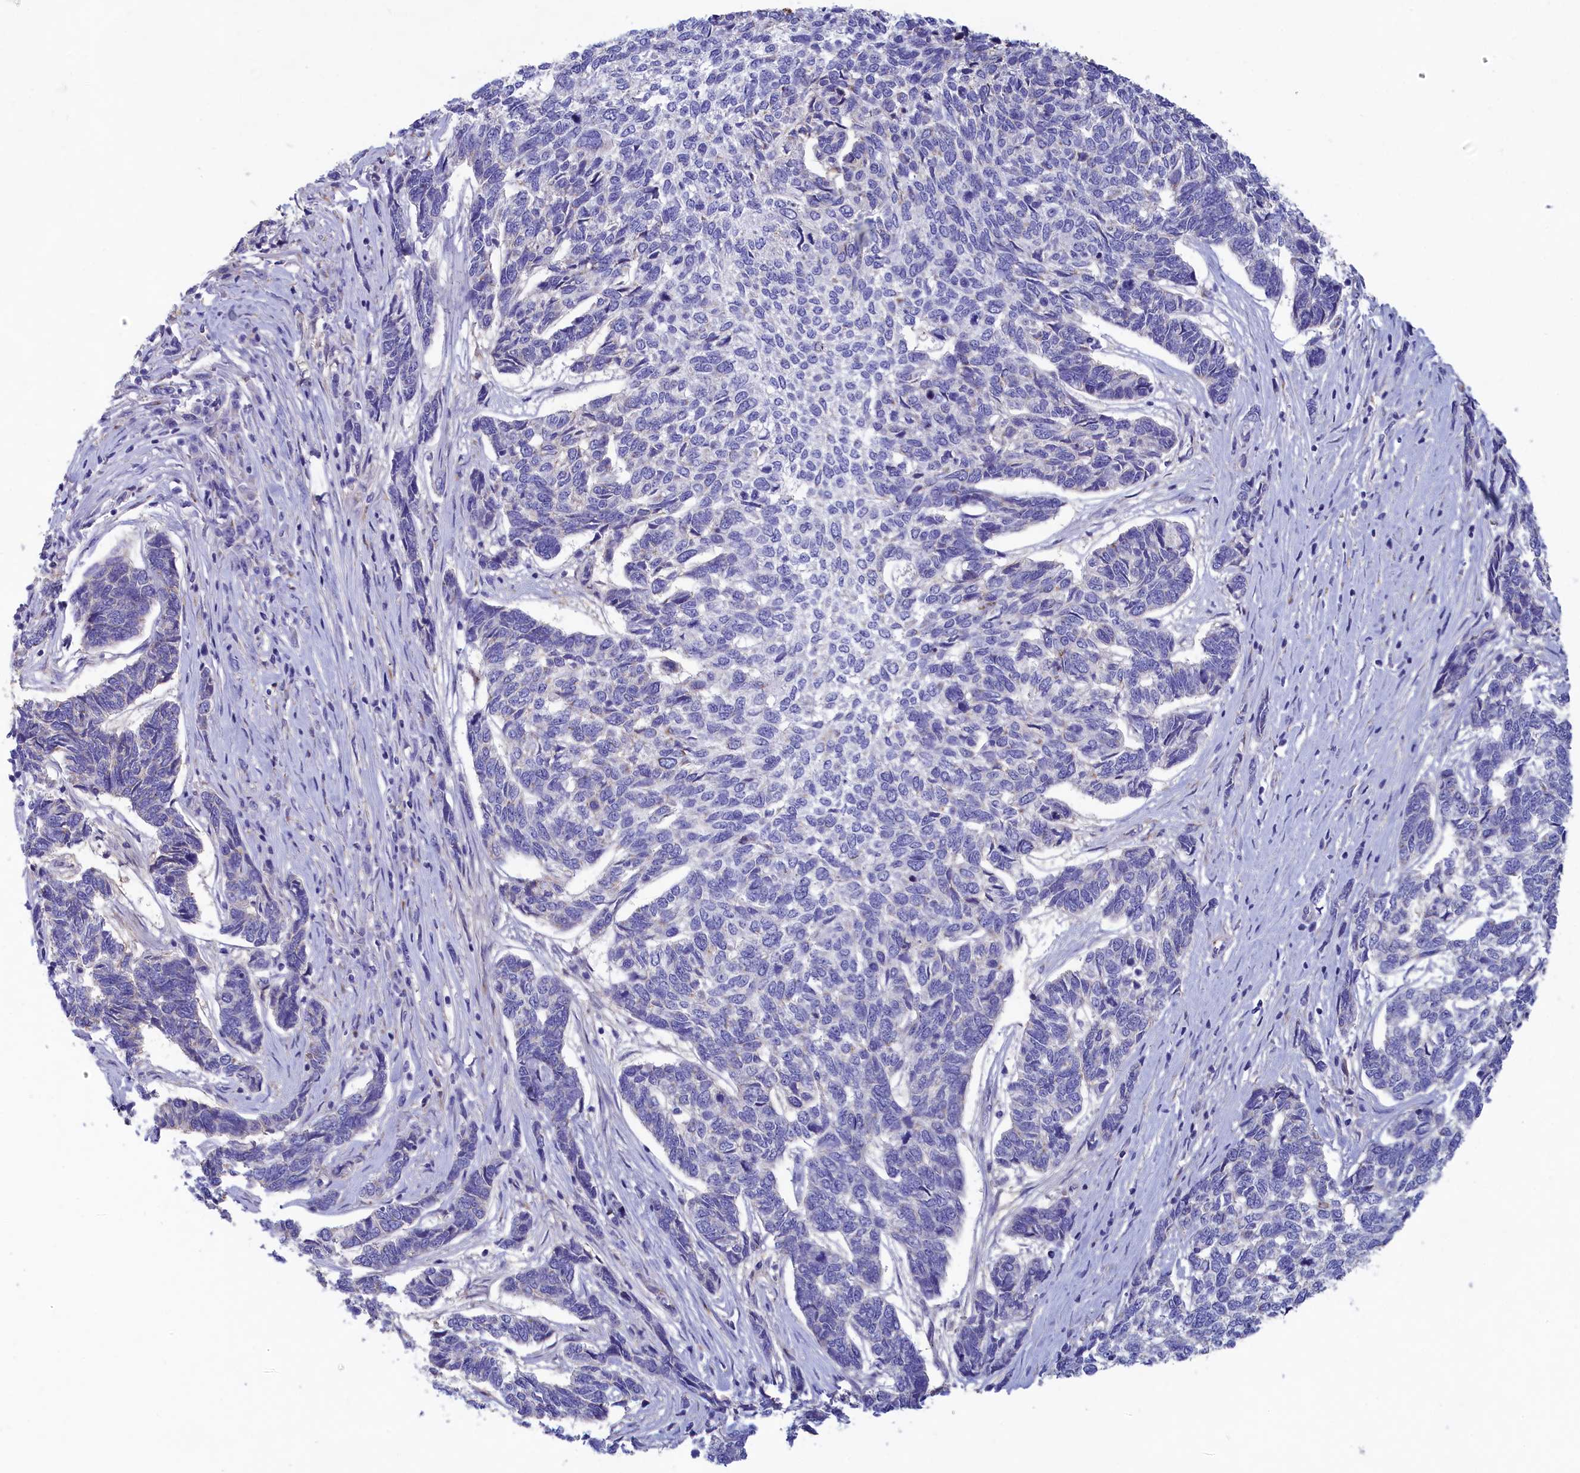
{"staining": {"intensity": "negative", "quantity": "none", "location": "none"}, "tissue": "skin cancer", "cell_type": "Tumor cells", "image_type": "cancer", "snomed": [{"axis": "morphology", "description": "Basal cell carcinoma"}, {"axis": "topography", "description": "Skin"}], "caption": "Tumor cells show no significant protein staining in skin cancer (basal cell carcinoma).", "gene": "WDR6", "patient": {"sex": "female", "age": 65}}